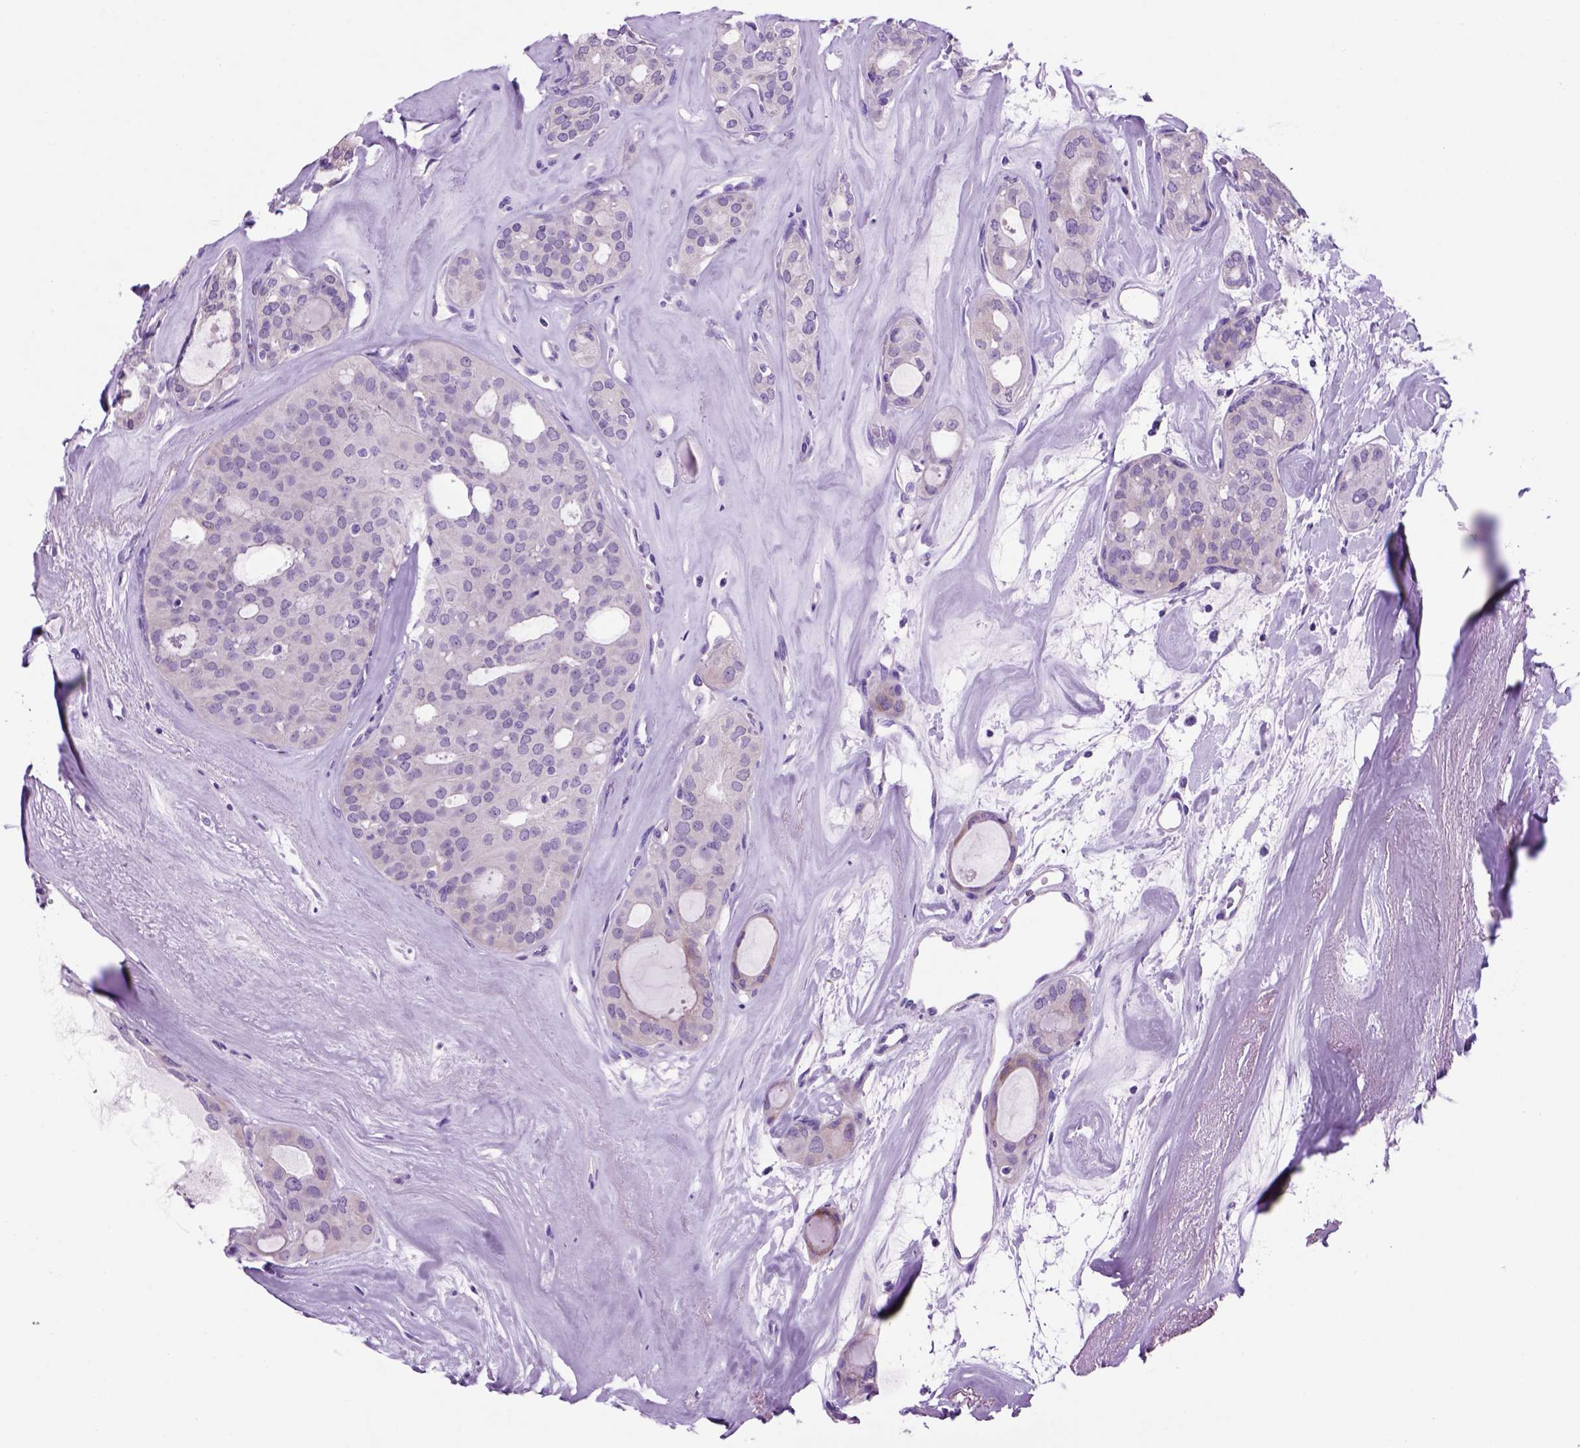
{"staining": {"intensity": "negative", "quantity": "none", "location": "none"}, "tissue": "thyroid cancer", "cell_type": "Tumor cells", "image_type": "cancer", "snomed": [{"axis": "morphology", "description": "Follicular adenoma carcinoma, NOS"}, {"axis": "topography", "description": "Thyroid gland"}], "caption": "Photomicrograph shows no protein staining in tumor cells of thyroid follicular adenoma carcinoma tissue. (DAB immunohistochemistry visualized using brightfield microscopy, high magnification).", "gene": "HHIPL2", "patient": {"sex": "male", "age": 75}}